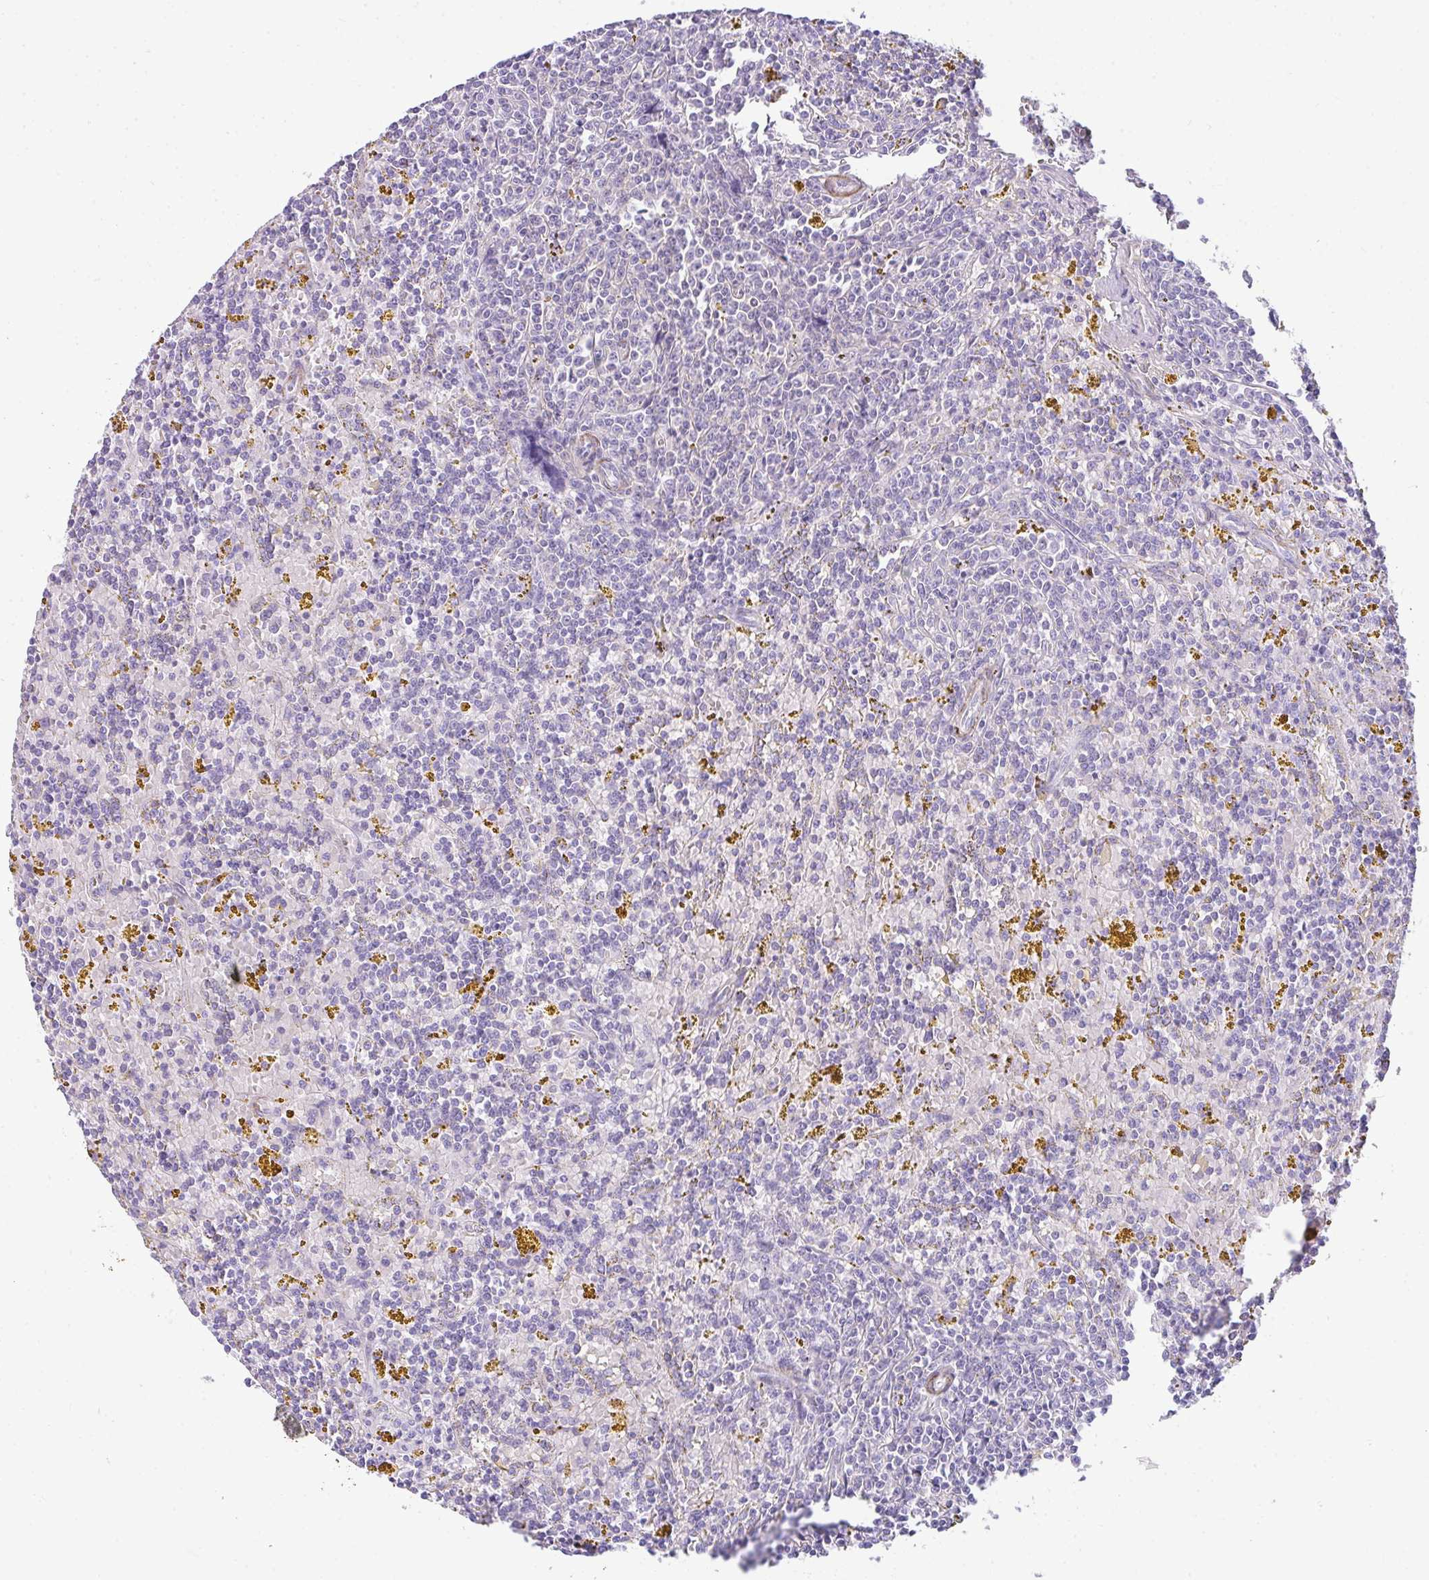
{"staining": {"intensity": "negative", "quantity": "none", "location": "none"}, "tissue": "lymphoma", "cell_type": "Tumor cells", "image_type": "cancer", "snomed": [{"axis": "morphology", "description": "Malignant lymphoma, non-Hodgkin's type, Low grade"}, {"axis": "topography", "description": "Spleen"}, {"axis": "topography", "description": "Lymph node"}], "caption": "IHC of human malignant lymphoma, non-Hodgkin's type (low-grade) exhibits no positivity in tumor cells. The staining is performed using DAB (3,3'-diaminobenzidine) brown chromogen with nuclei counter-stained in using hematoxylin.", "gene": "CDRT15", "patient": {"sex": "female", "age": 66}}